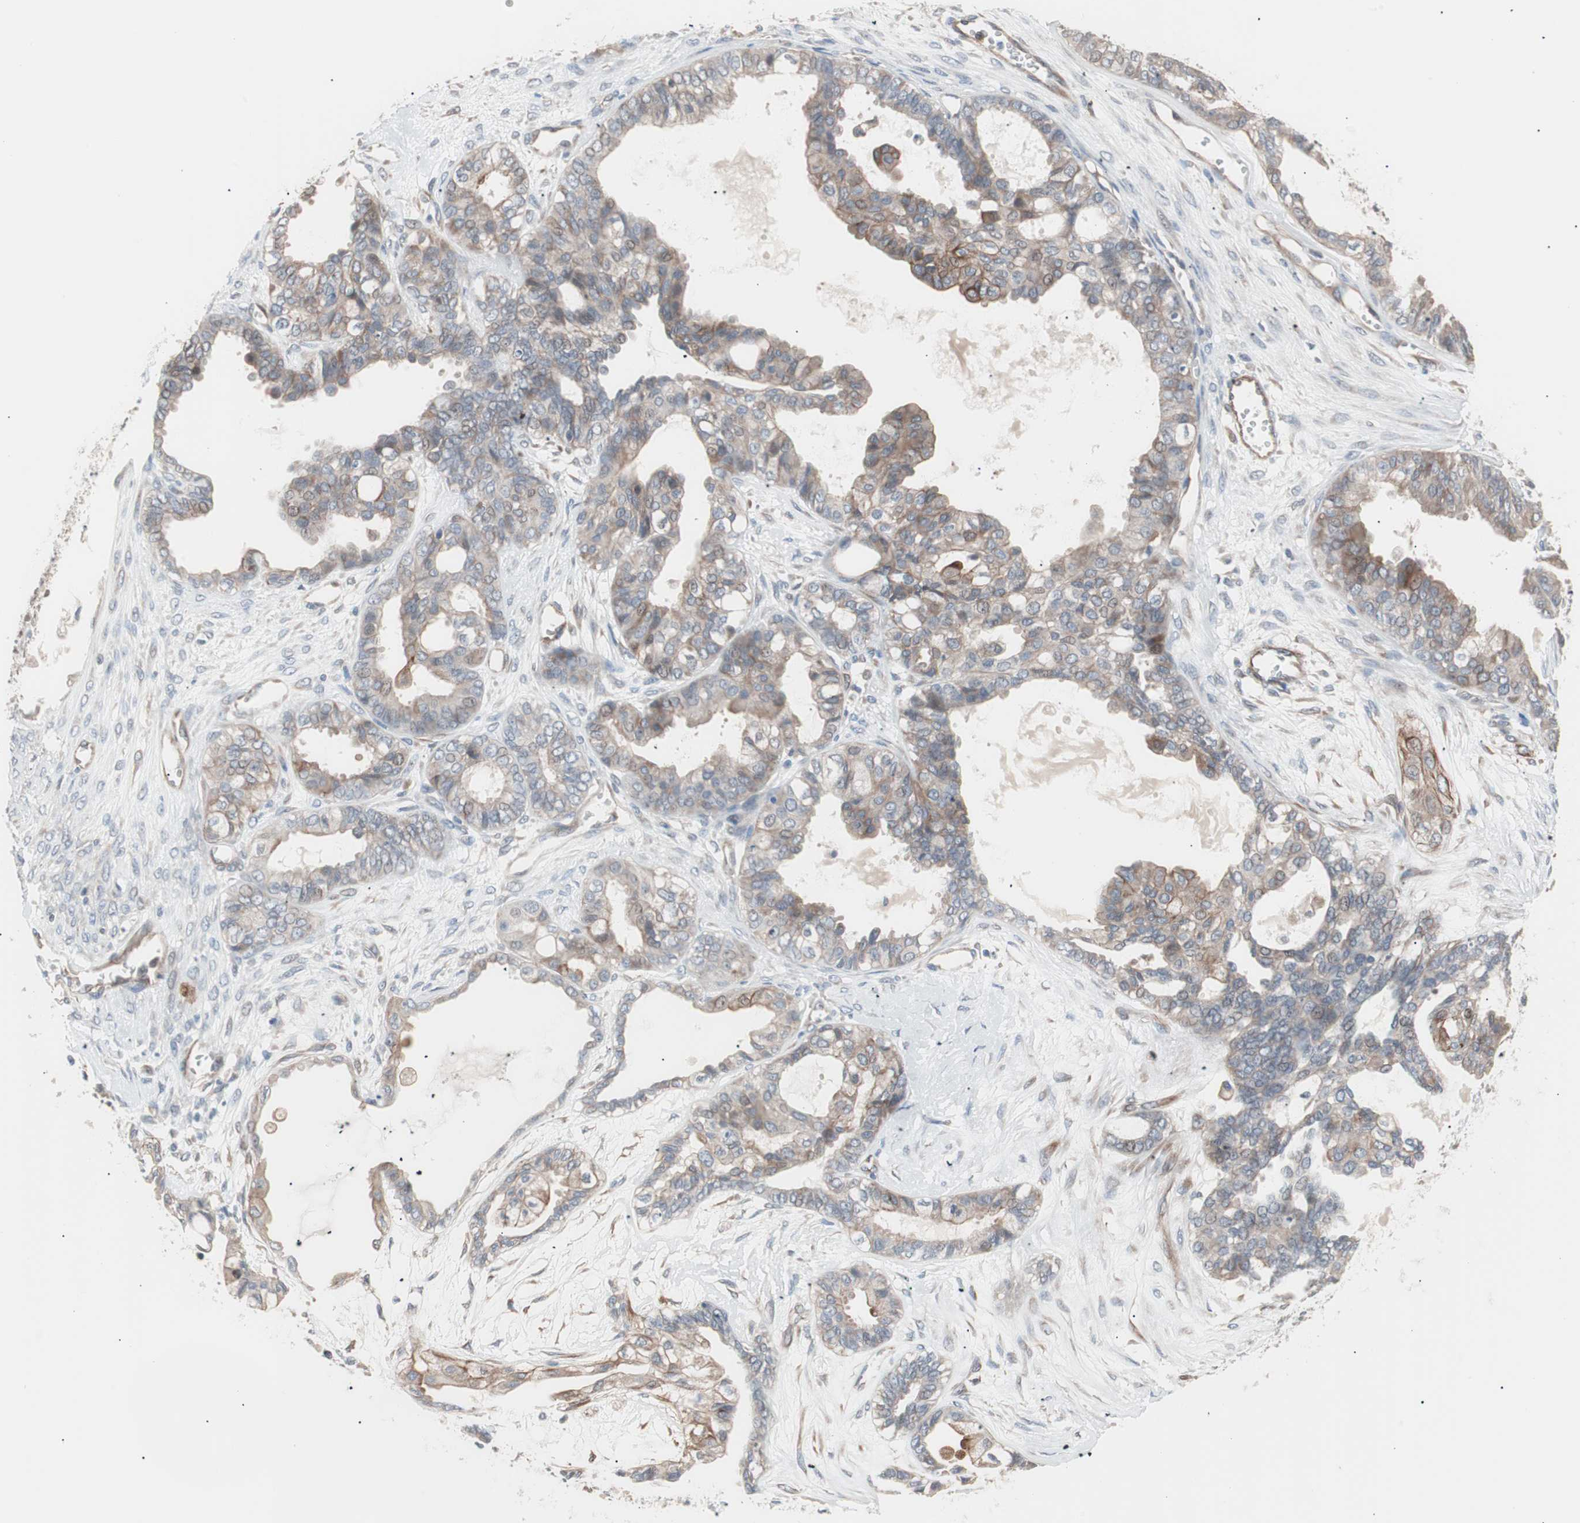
{"staining": {"intensity": "moderate", "quantity": "25%-75%", "location": "cytoplasmic/membranous"}, "tissue": "ovarian cancer", "cell_type": "Tumor cells", "image_type": "cancer", "snomed": [{"axis": "morphology", "description": "Carcinoma, NOS"}, {"axis": "morphology", "description": "Carcinoma, endometroid"}, {"axis": "topography", "description": "Ovary"}], "caption": "Immunohistochemistry of human carcinoma (ovarian) shows medium levels of moderate cytoplasmic/membranous staining in about 25%-75% of tumor cells.", "gene": "SMG1", "patient": {"sex": "female", "age": 50}}